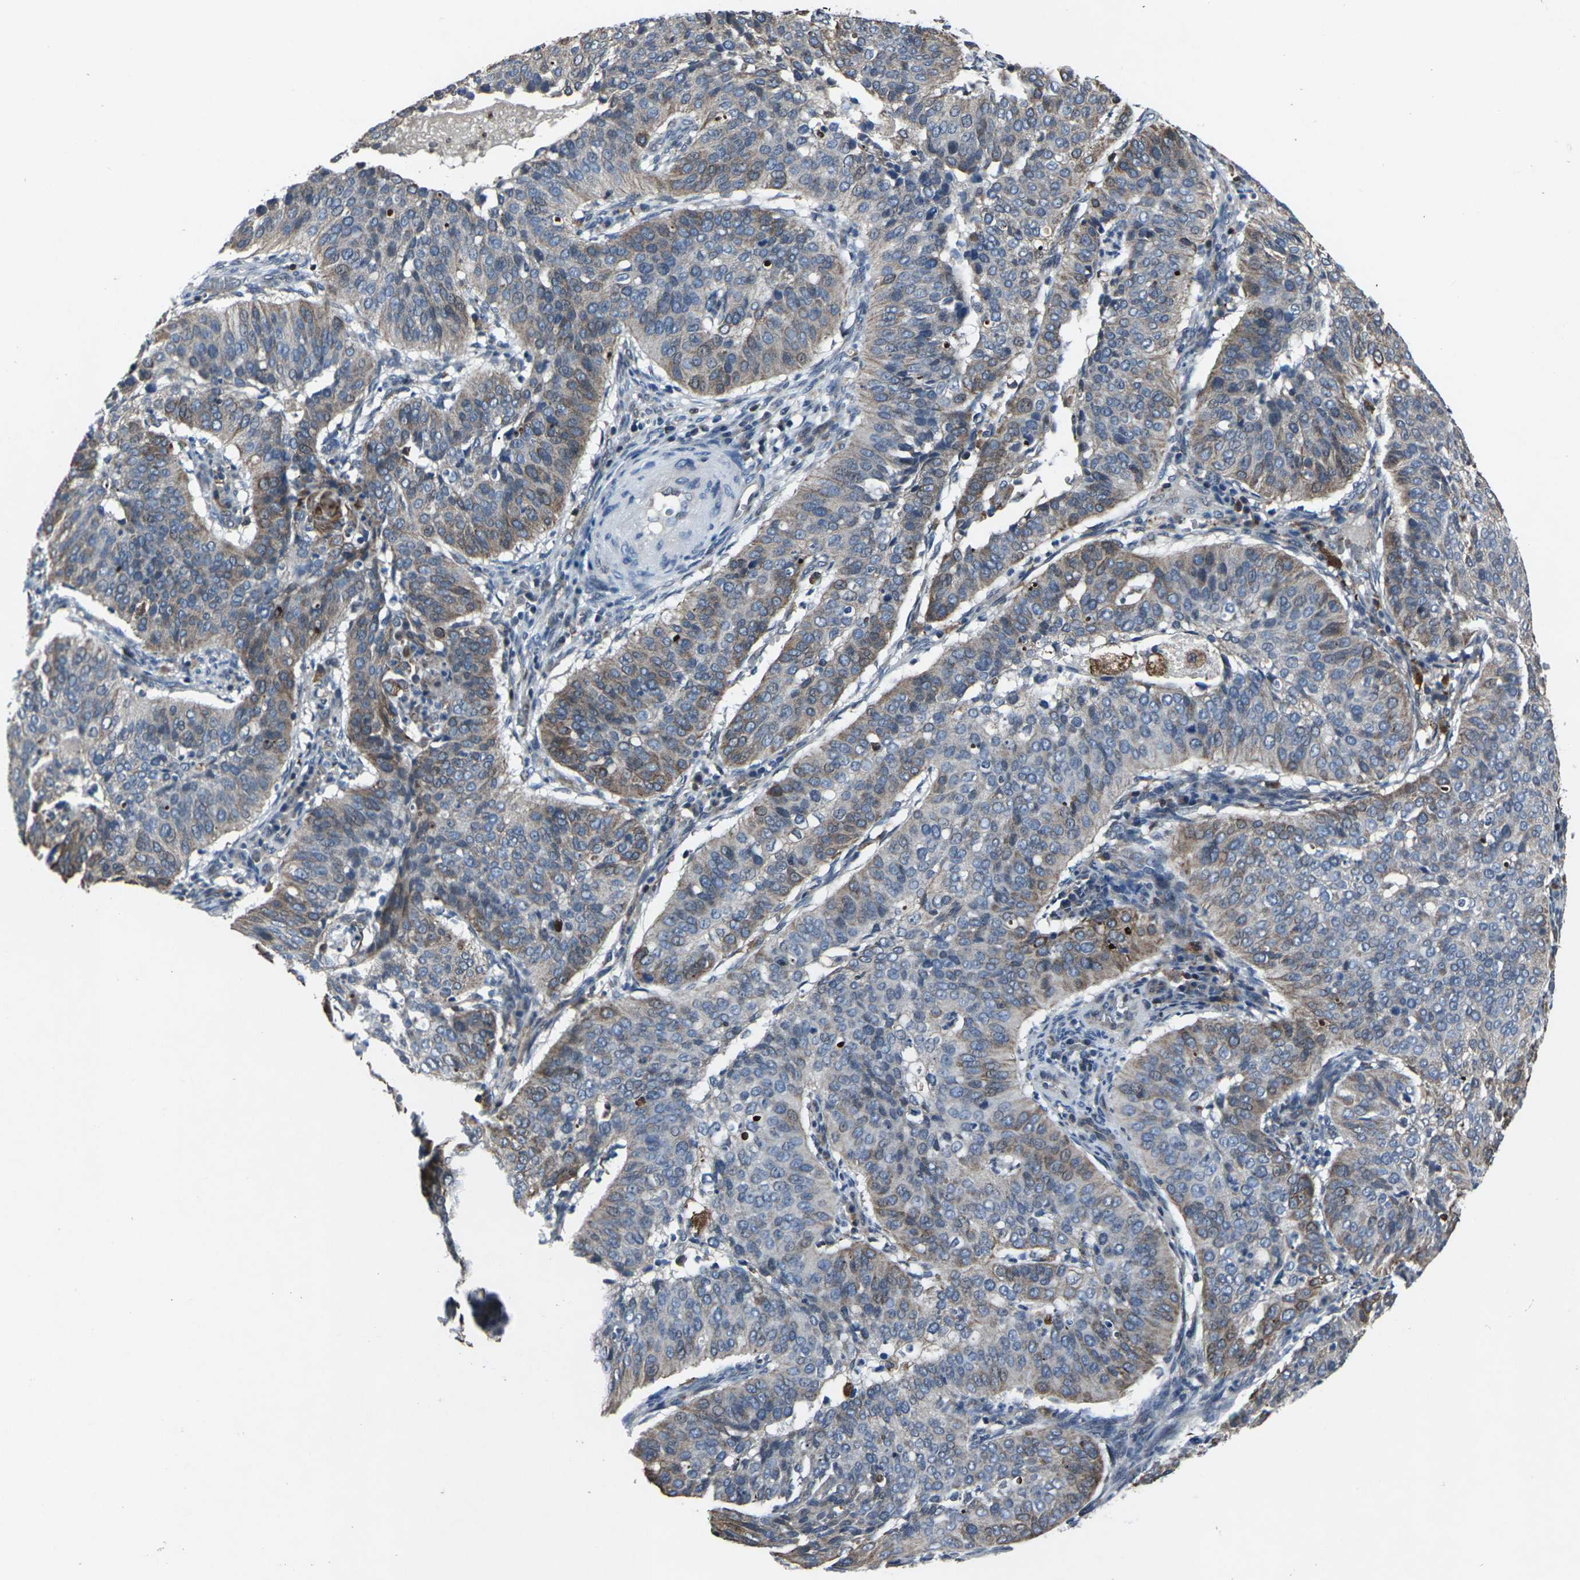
{"staining": {"intensity": "moderate", "quantity": ">75%", "location": "cytoplasmic/membranous"}, "tissue": "cervical cancer", "cell_type": "Tumor cells", "image_type": "cancer", "snomed": [{"axis": "morphology", "description": "Normal tissue, NOS"}, {"axis": "morphology", "description": "Squamous cell carcinoma, NOS"}, {"axis": "topography", "description": "Cervix"}], "caption": "Immunohistochemical staining of human cervical cancer reveals medium levels of moderate cytoplasmic/membranous protein expression in about >75% of tumor cells. The protein is stained brown, and the nuclei are stained in blue (DAB (3,3'-diaminobenzidine) IHC with brightfield microscopy, high magnification).", "gene": "STAT4", "patient": {"sex": "female", "age": 39}}